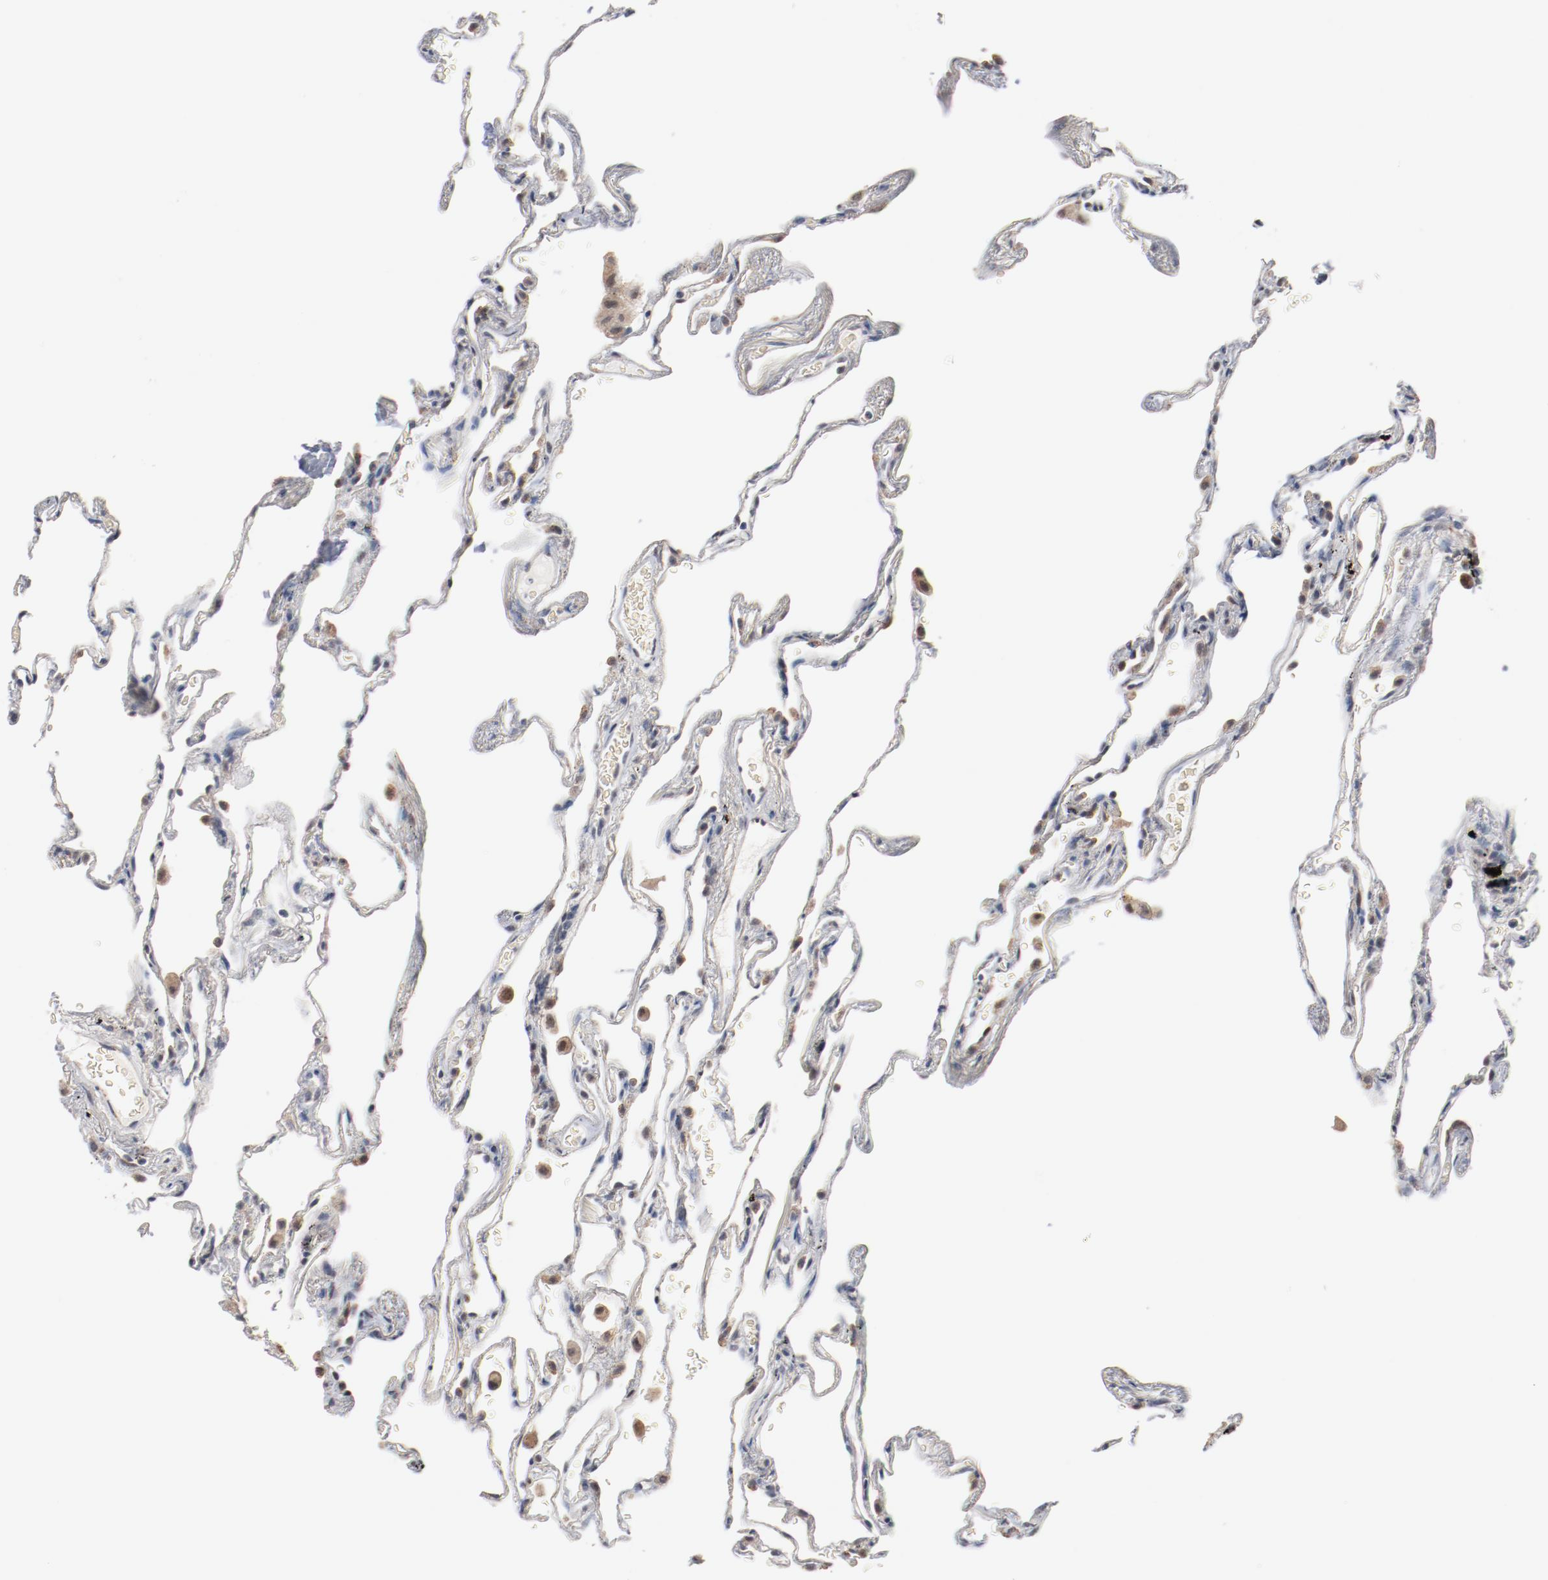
{"staining": {"intensity": "negative", "quantity": "none", "location": "none"}, "tissue": "lung", "cell_type": "Alveolar cells", "image_type": "normal", "snomed": [{"axis": "morphology", "description": "Normal tissue, NOS"}, {"axis": "morphology", "description": "Inflammation, NOS"}, {"axis": "topography", "description": "Lung"}], "caption": "The photomicrograph exhibits no significant staining in alveolar cells of lung. (DAB (3,3'-diaminobenzidine) IHC visualized using brightfield microscopy, high magnification).", "gene": "ERICH1", "patient": {"sex": "male", "age": 69}}